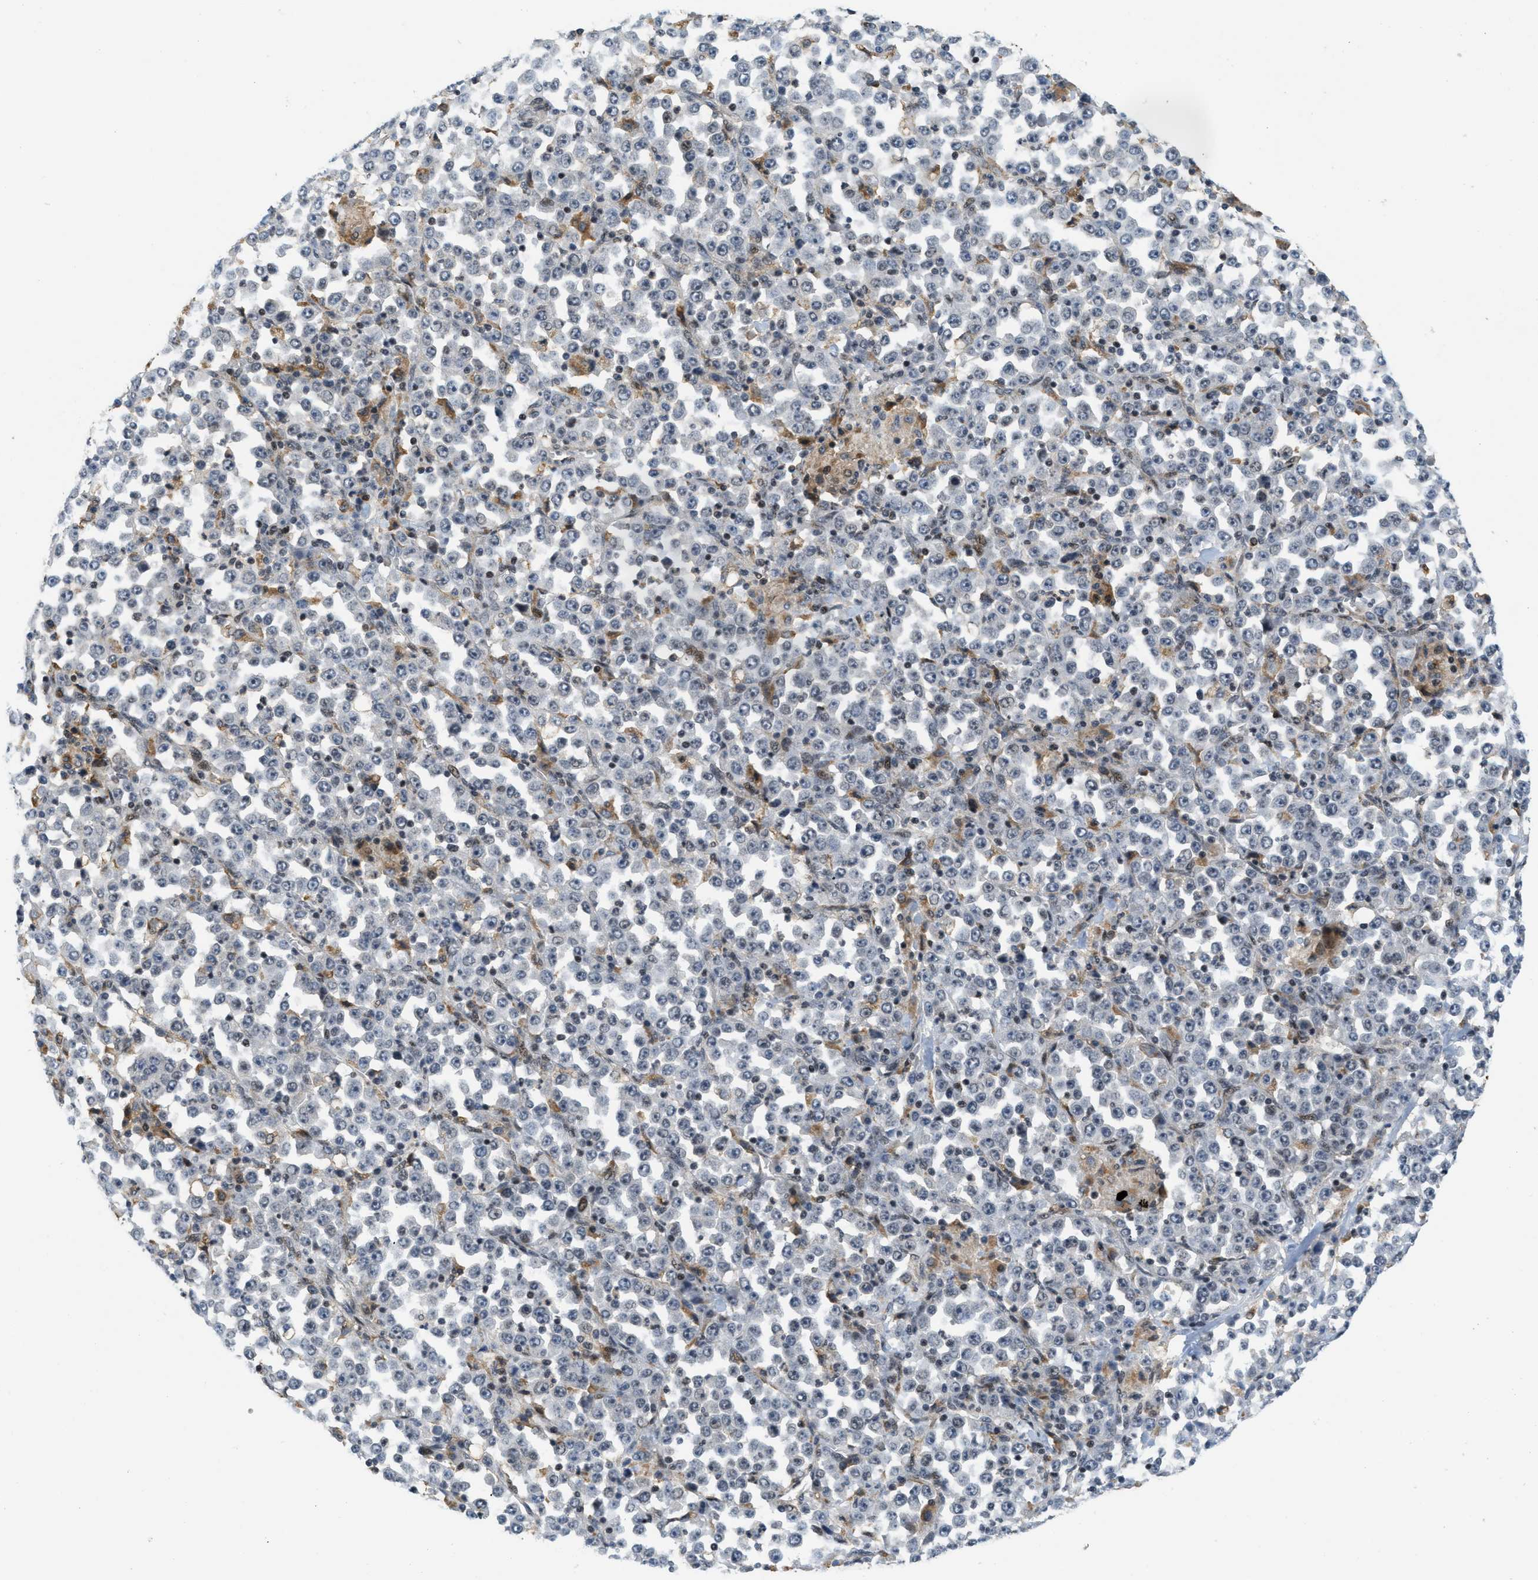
{"staining": {"intensity": "negative", "quantity": "none", "location": "none"}, "tissue": "stomach cancer", "cell_type": "Tumor cells", "image_type": "cancer", "snomed": [{"axis": "morphology", "description": "Normal tissue, NOS"}, {"axis": "morphology", "description": "Adenocarcinoma, NOS"}, {"axis": "topography", "description": "Stomach, upper"}, {"axis": "topography", "description": "Stomach"}], "caption": "Tumor cells show no significant expression in adenocarcinoma (stomach).", "gene": "ING1", "patient": {"sex": "male", "age": 59}}